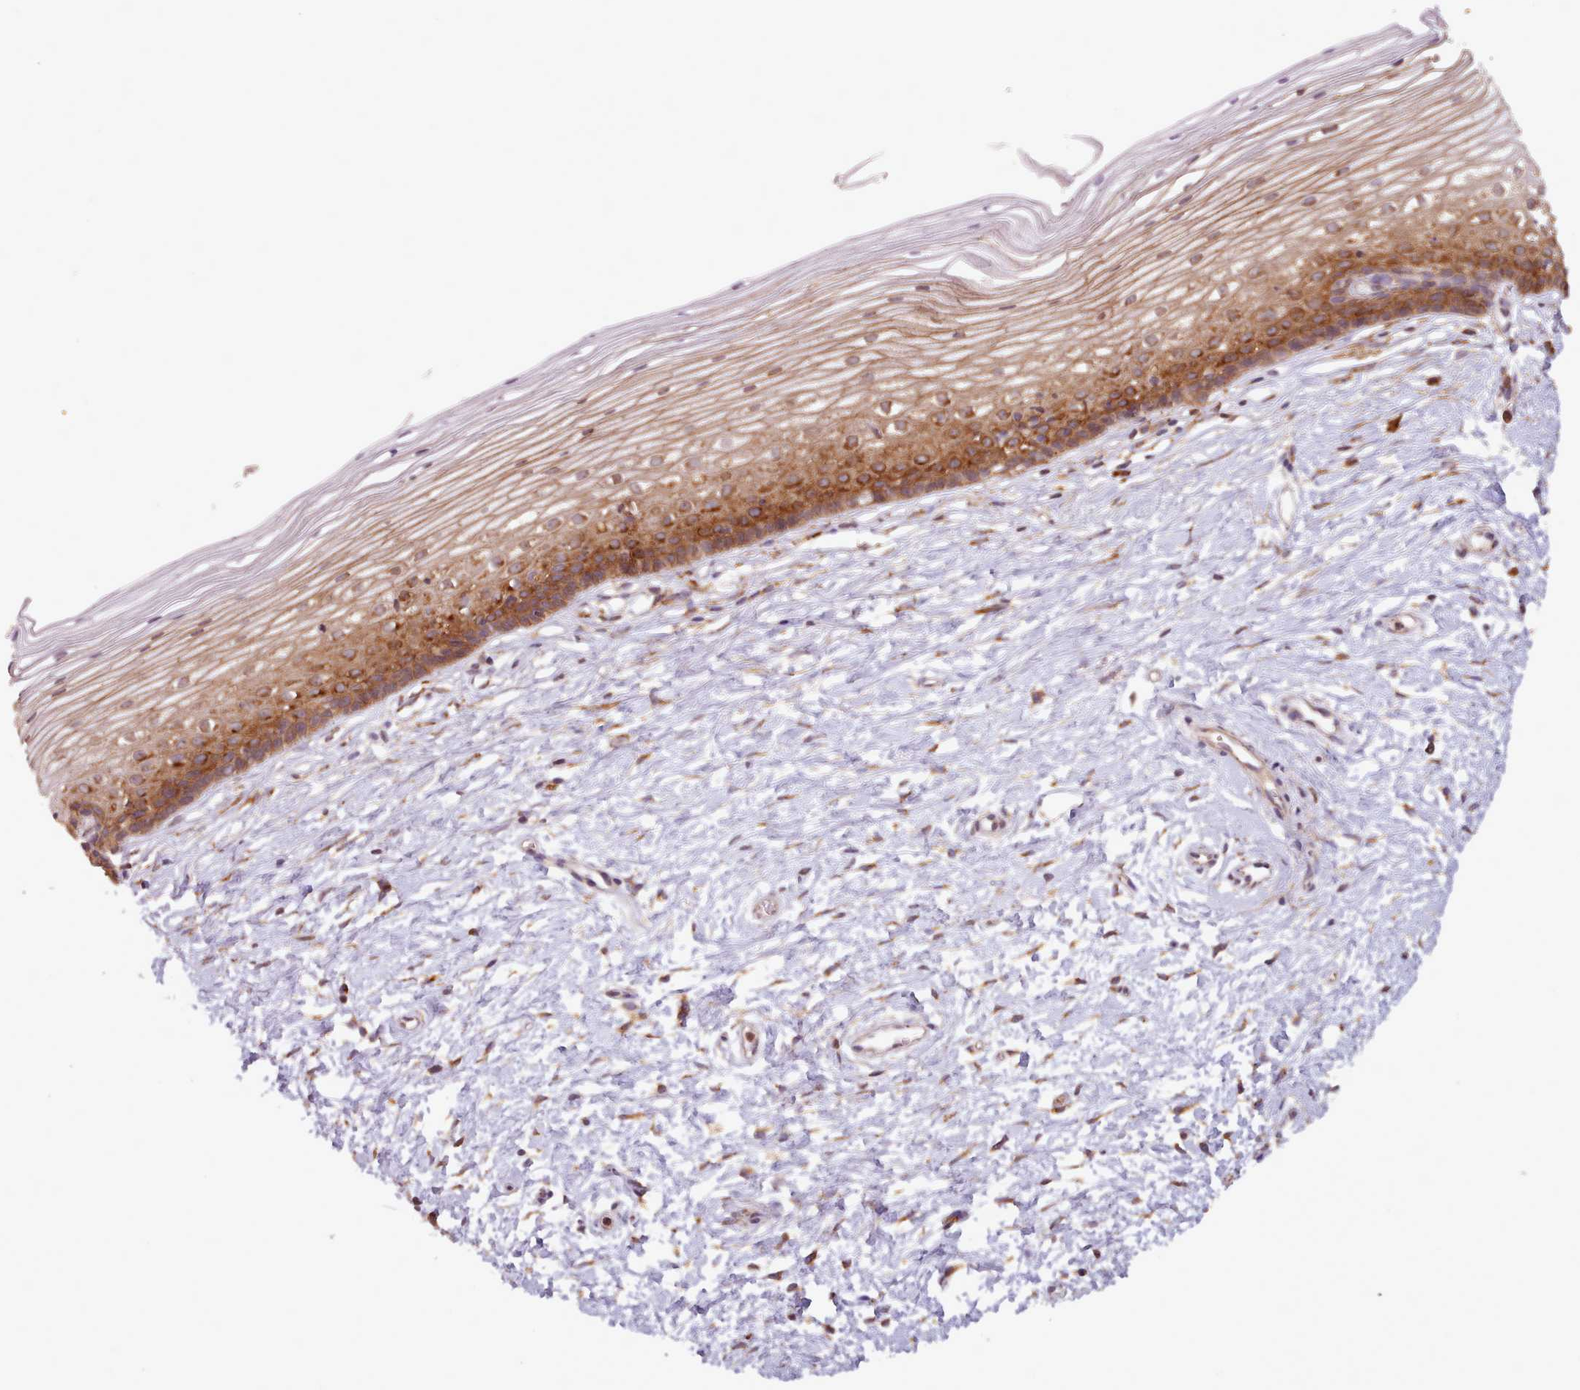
{"staining": {"intensity": "strong", "quantity": ">75%", "location": "cytoplasmic/membranous"}, "tissue": "cervix", "cell_type": "Glandular cells", "image_type": "normal", "snomed": [{"axis": "morphology", "description": "Normal tissue, NOS"}, {"axis": "topography", "description": "Cervix"}], "caption": "A micrograph of cervix stained for a protein demonstrates strong cytoplasmic/membranous brown staining in glandular cells. Immunohistochemistry stains the protein in brown and the nuclei are stained blue.", "gene": "CRYBG1", "patient": {"sex": "female", "age": 40}}